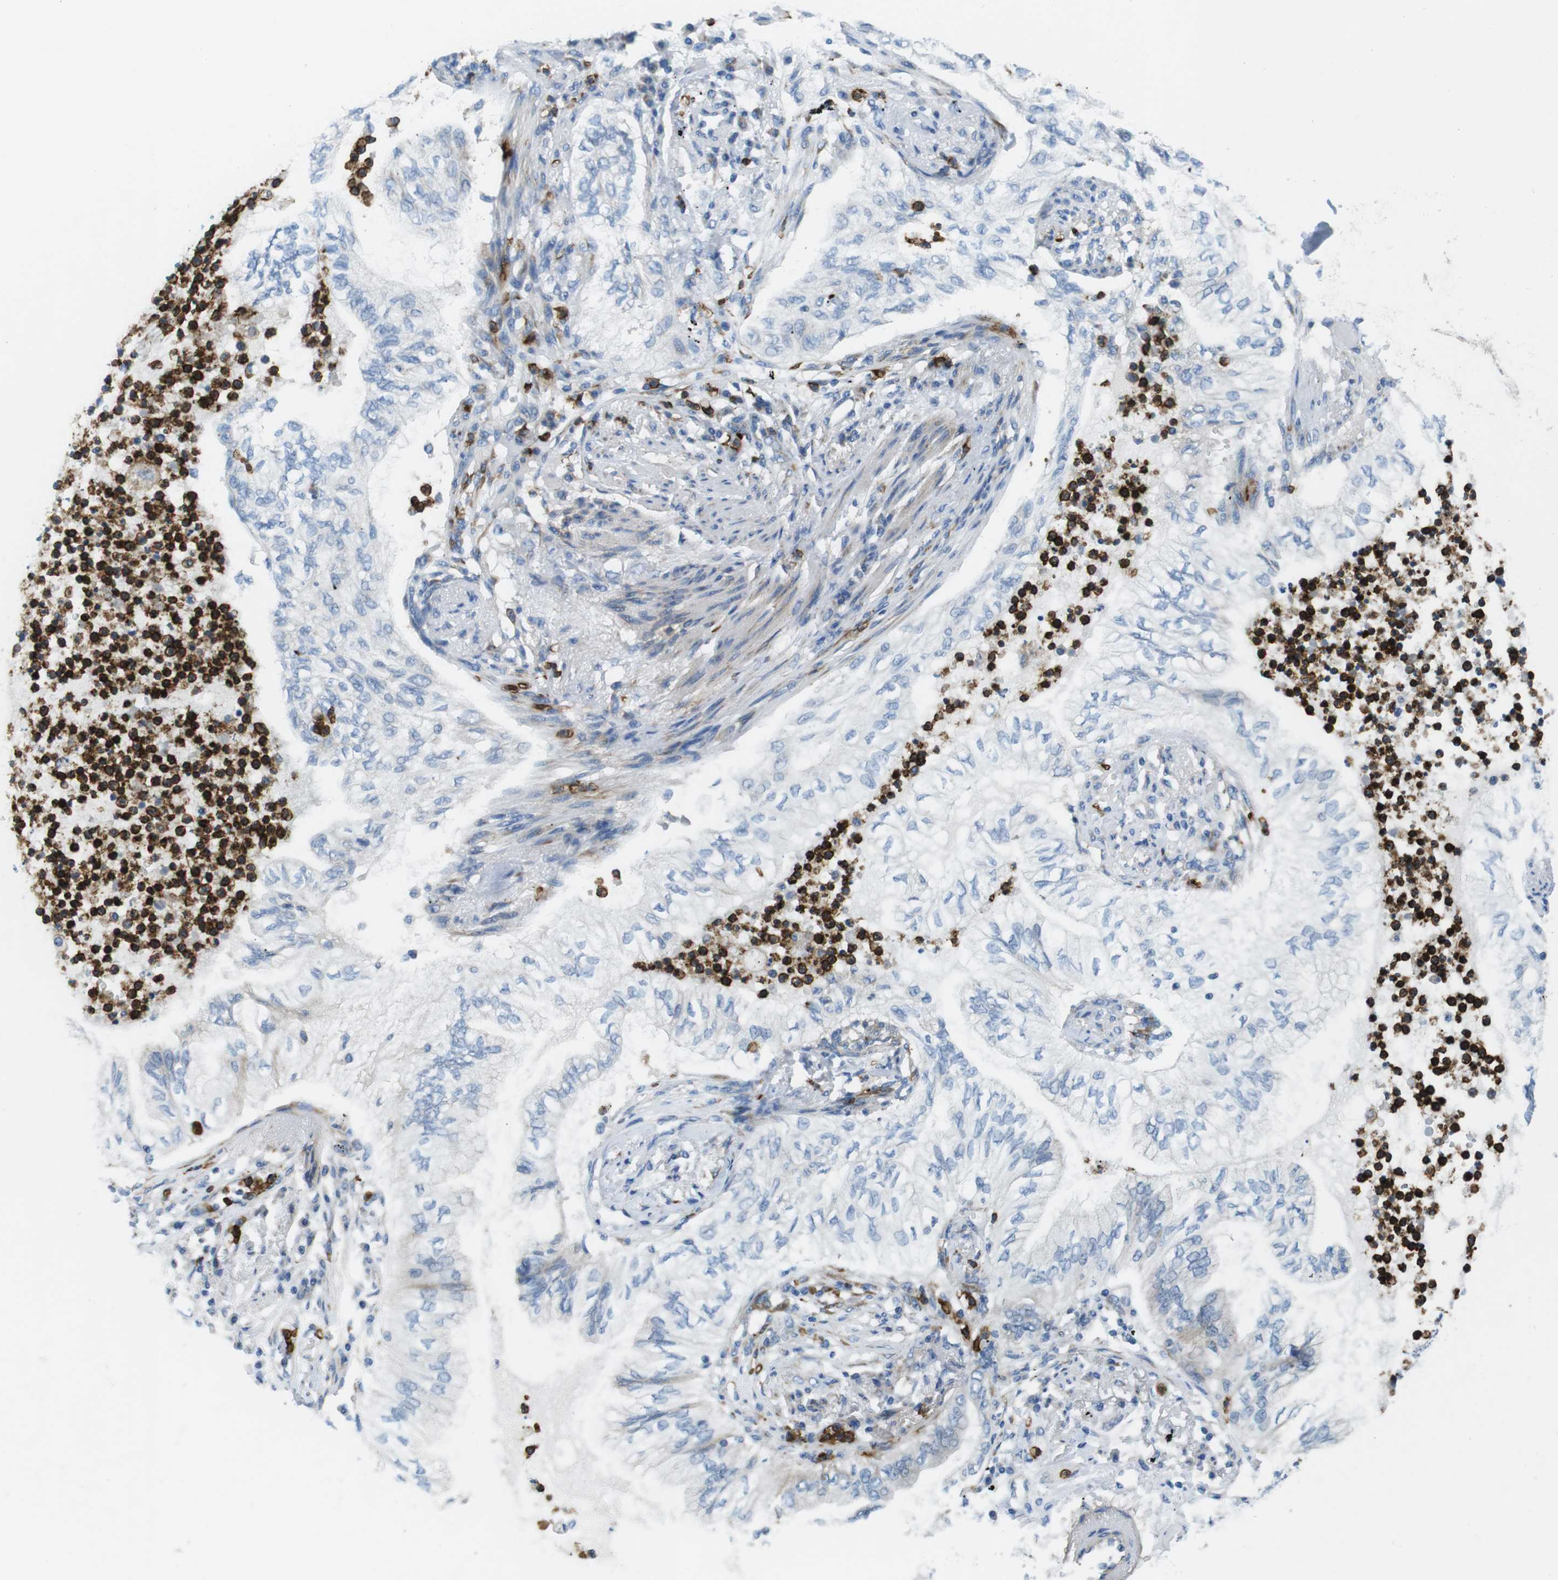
{"staining": {"intensity": "negative", "quantity": "none", "location": "none"}, "tissue": "lung cancer", "cell_type": "Tumor cells", "image_type": "cancer", "snomed": [{"axis": "morphology", "description": "Normal tissue, NOS"}, {"axis": "morphology", "description": "Adenocarcinoma, NOS"}, {"axis": "topography", "description": "Bronchus"}, {"axis": "topography", "description": "Lung"}], "caption": "DAB immunohistochemical staining of lung adenocarcinoma shows no significant staining in tumor cells. (DAB (3,3'-diaminobenzidine) IHC with hematoxylin counter stain).", "gene": "EMP2", "patient": {"sex": "female", "age": 70}}